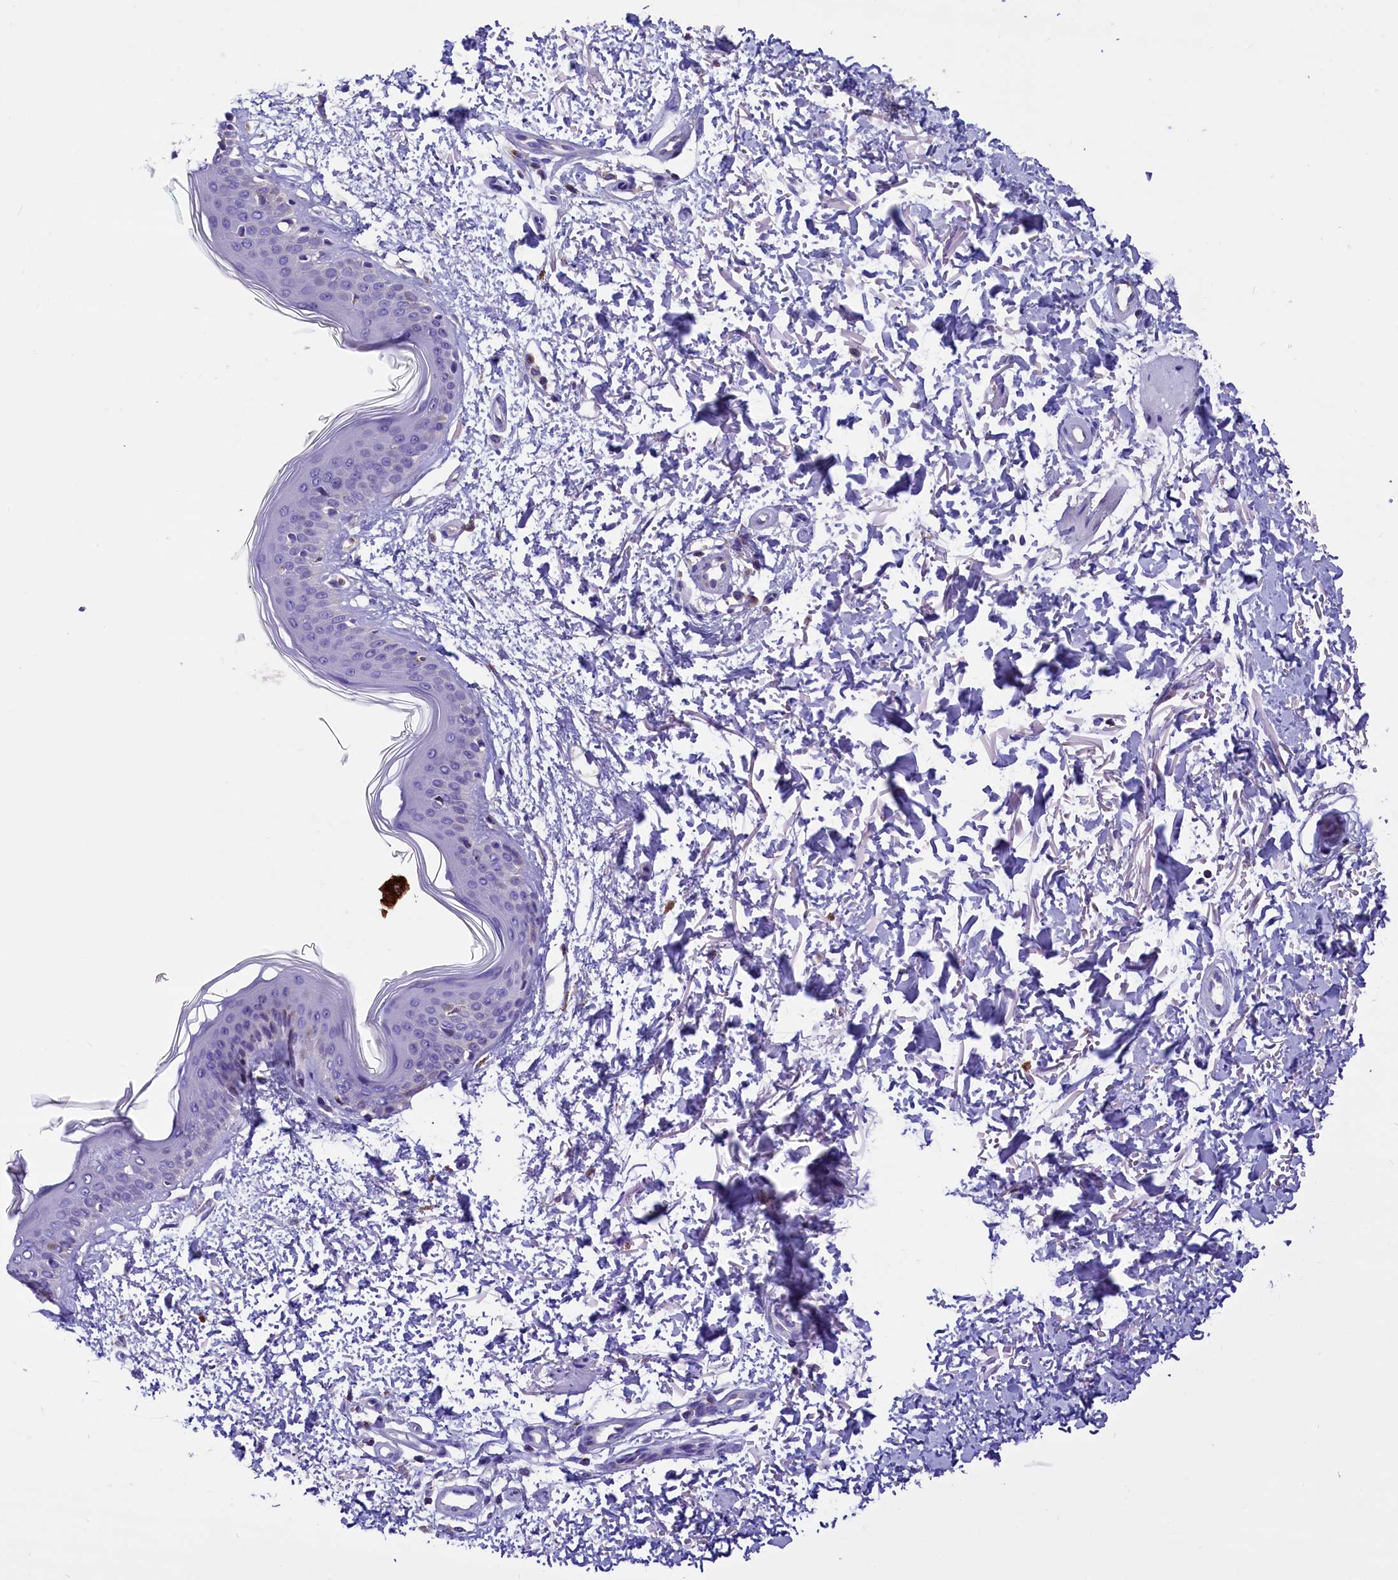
{"staining": {"intensity": "negative", "quantity": "none", "location": "none"}, "tissue": "skin", "cell_type": "Fibroblasts", "image_type": "normal", "snomed": [{"axis": "morphology", "description": "Normal tissue, NOS"}, {"axis": "topography", "description": "Skin"}], "caption": "A photomicrograph of human skin is negative for staining in fibroblasts. (Stains: DAB IHC with hematoxylin counter stain, Microscopy: brightfield microscopy at high magnification).", "gene": "ABAT", "patient": {"sex": "male", "age": 66}}